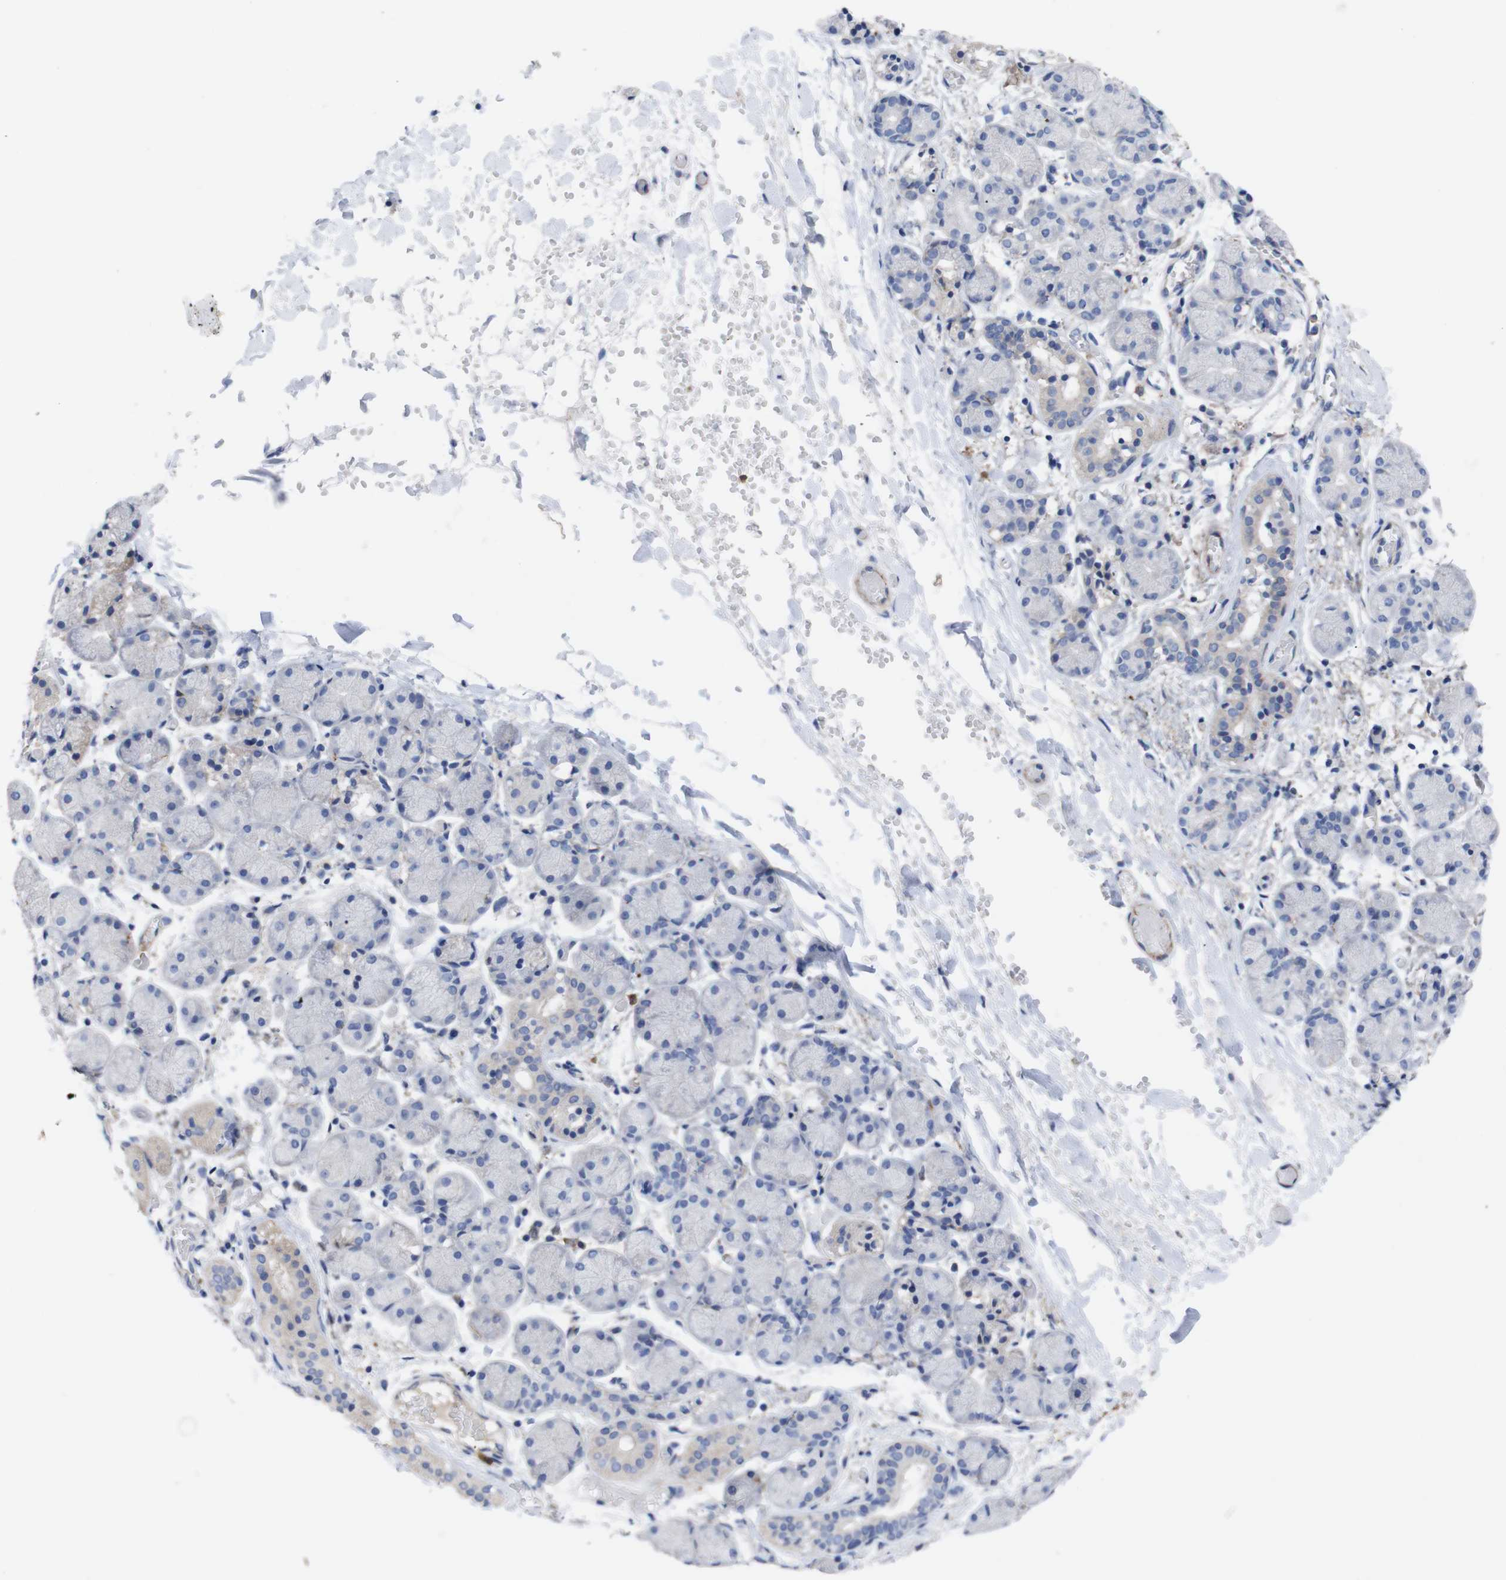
{"staining": {"intensity": "weak", "quantity": "<25%", "location": "cytoplasmic/membranous"}, "tissue": "salivary gland", "cell_type": "Glandular cells", "image_type": "normal", "snomed": [{"axis": "morphology", "description": "Normal tissue, NOS"}, {"axis": "topography", "description": "Salivary gland"}], "caption": "A high-resolution photomicrograph shows immunohistochemistry staining of benign salivary gland, which demonstrates no significant expression in glandular cells.", "gene": "C5AR1", "patient": {"sex": "female", "age": 24}}